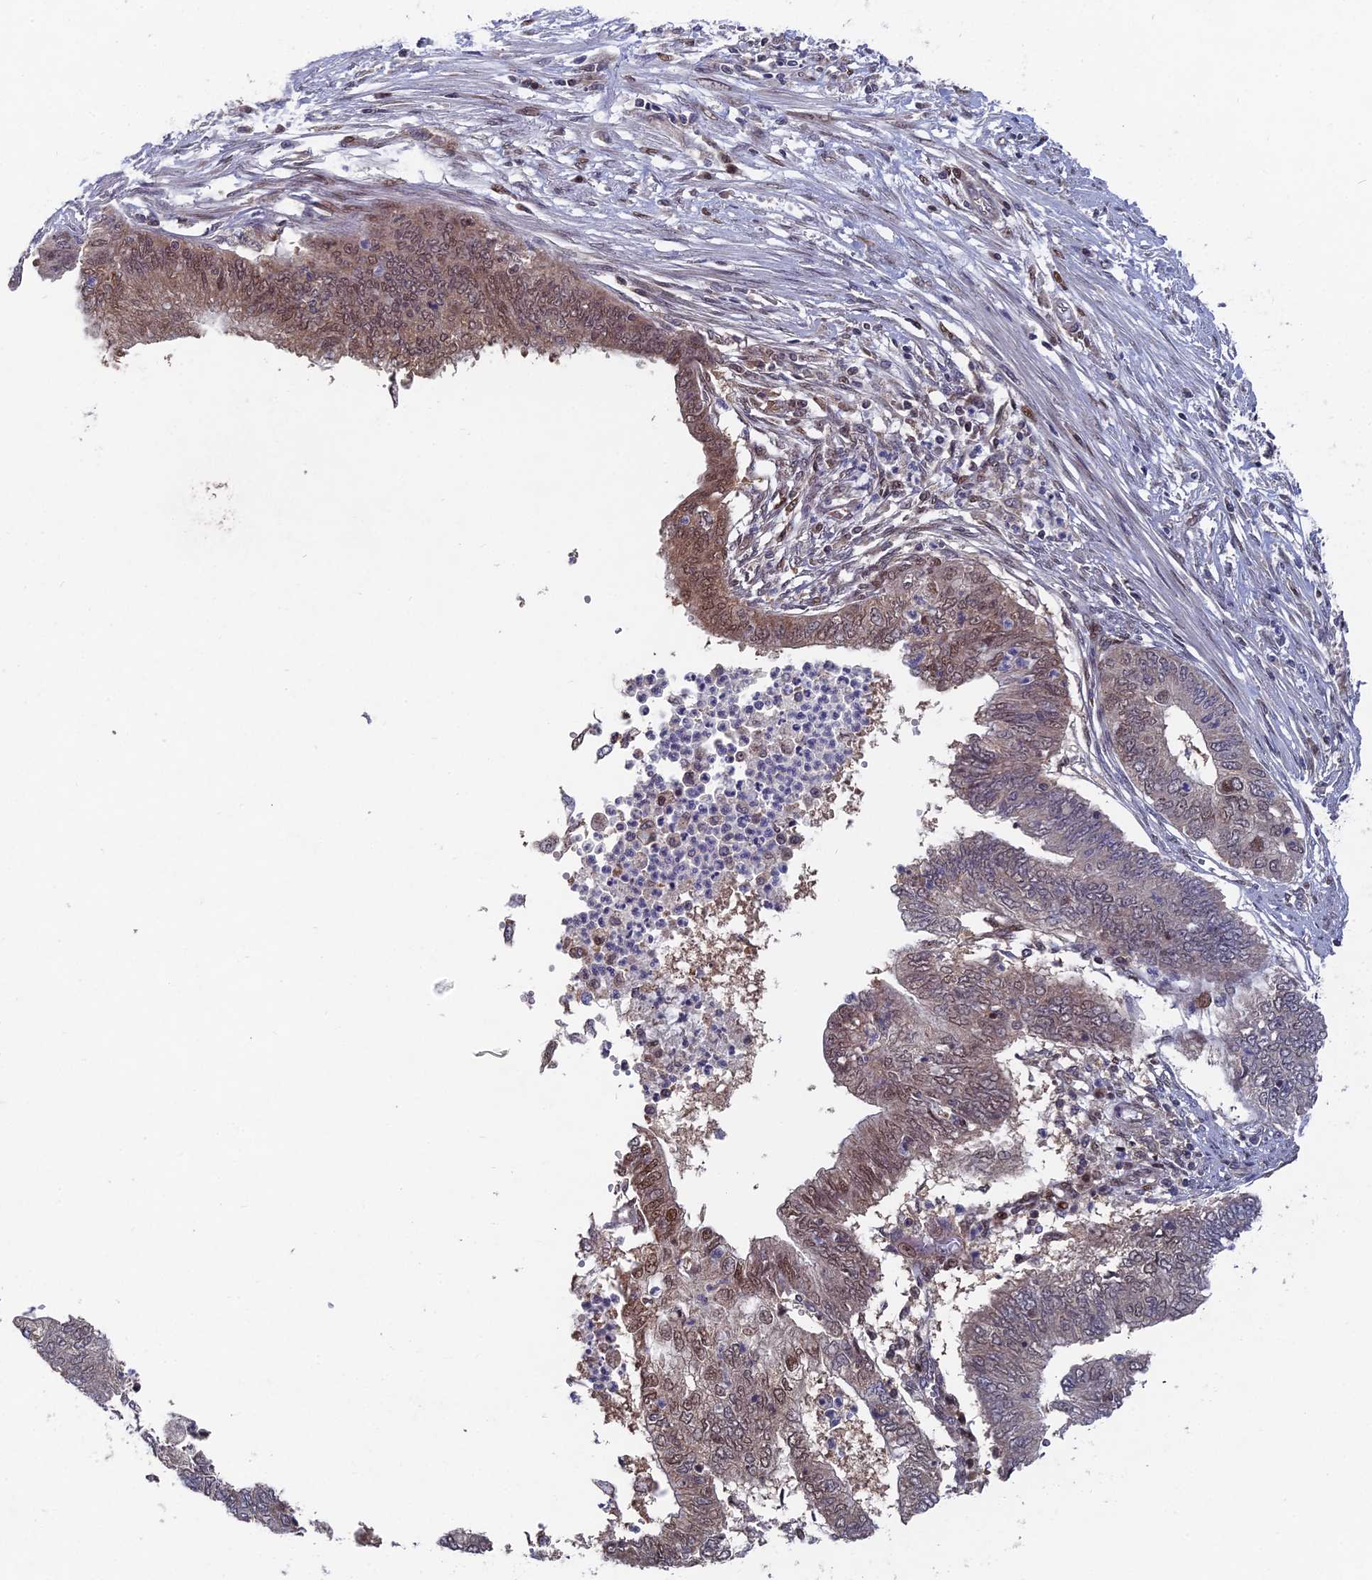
{"staining": {"intensity": "moderate", "quantity": "25%-75%", "location": "cytoplasmic/membranous,nuclear"}, "tissue": "endometrial cancer", "cell_type": "Tumor cells", "image_type": "cancer", "snomed": [{"axis": "morphology", "description": "Adenocarcinoma, NOS"}, {"axis": "topography", "description": "Endometrium"}], "caption": "Endometrial adenocarcinoma stained for a protein reveals moderate cytoplasmic/membranous and nuclear positivity in tumor cells.", "gene": "UNC5D", "patient": {"sex": "female", "age": 68}}